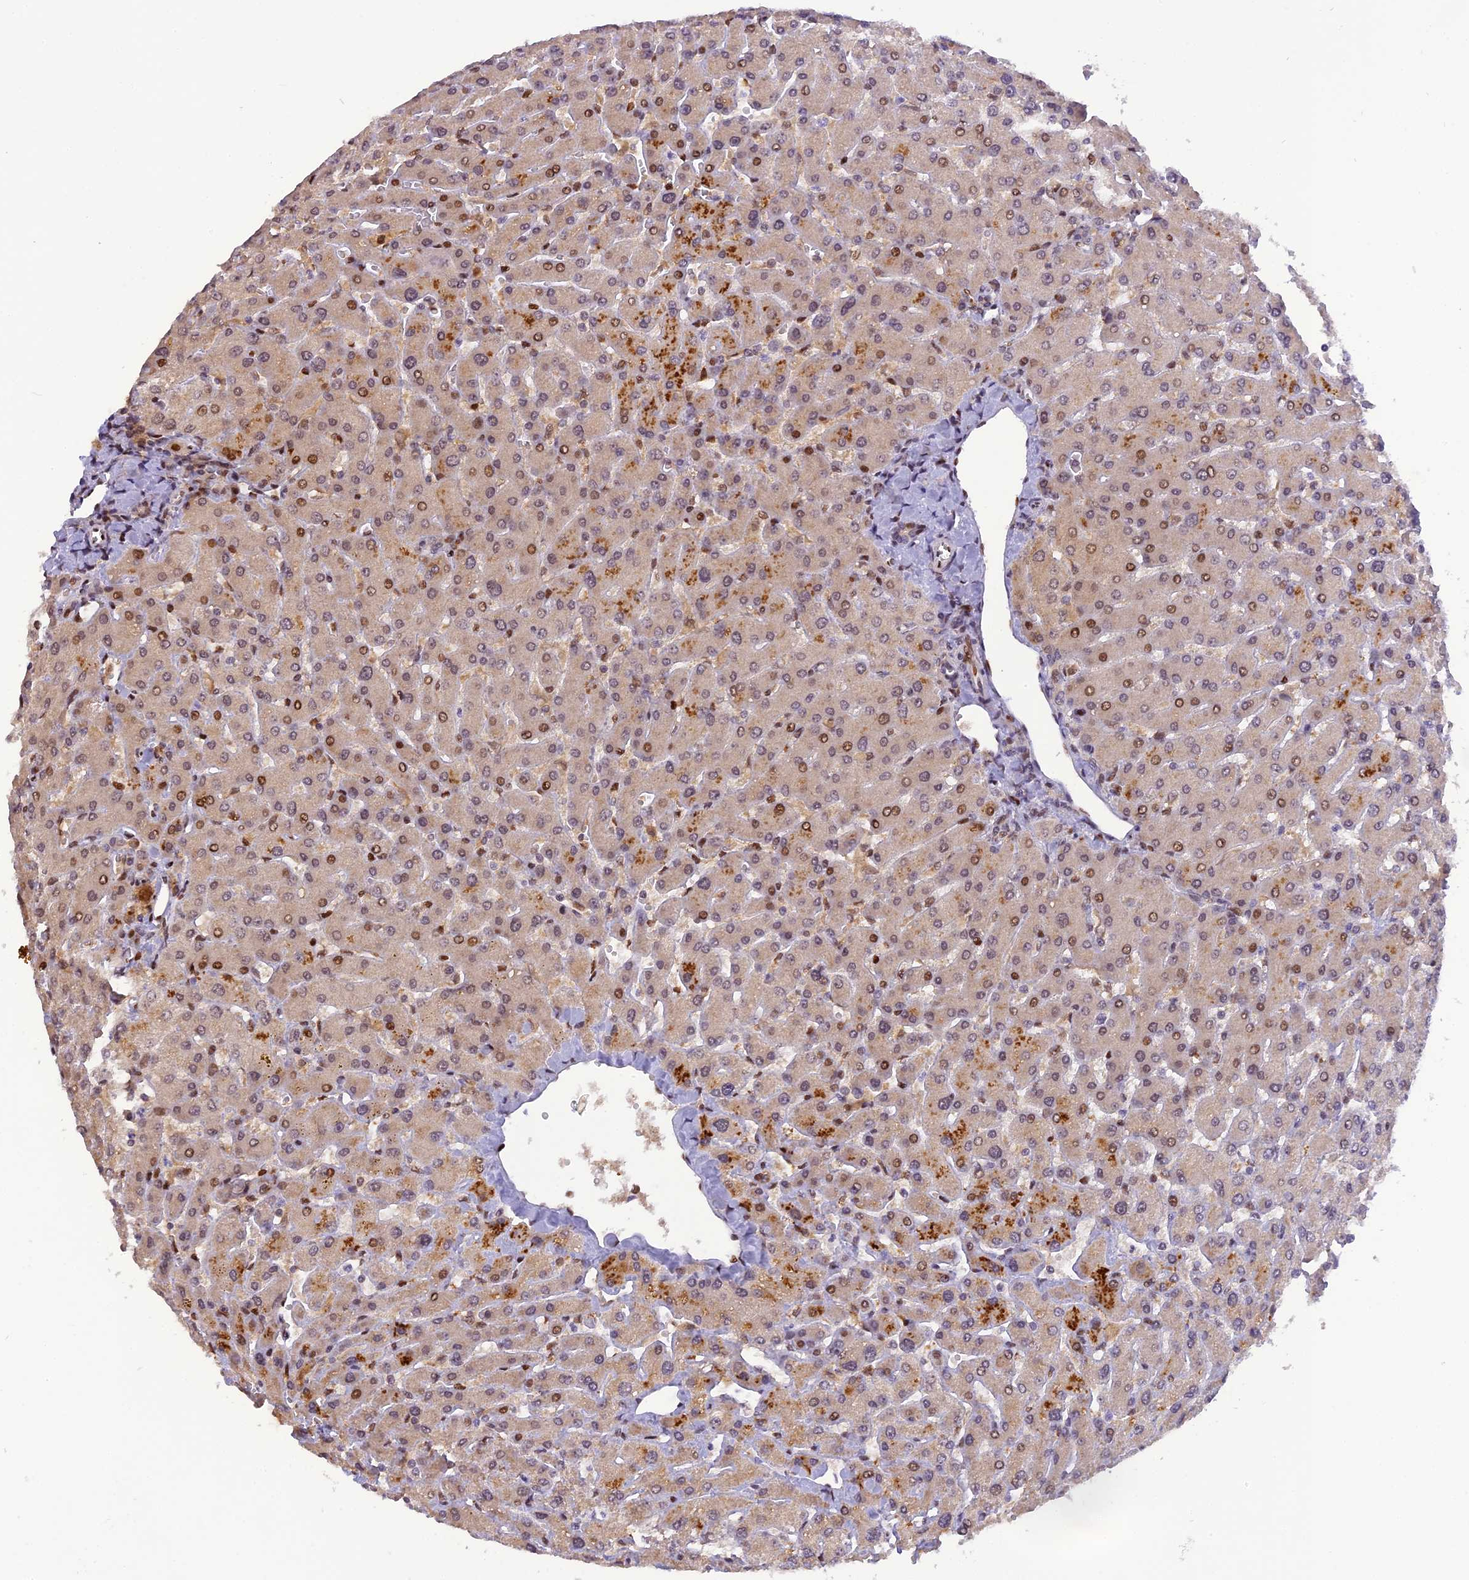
{"staining": {"intensity": "moderate", "quantity": "<25%", "location": "nuclear"}, "tissue": "liver", "cell_type": "Cholangiocytes", "image_type": "normal", "snomed": [{"axis": "morphology", "description": "Normal tissue, NOS"}, {"axis": "topography", "description": "Liver"}], "caption": "Approximately <25% of cholangiocytes in unremarkable human liver show moderate nuclear protein staining as visualized by brown immunohistochemical staining.", "gene": "RABGGTA", "patient": {"sex": "male", "age": 55}}